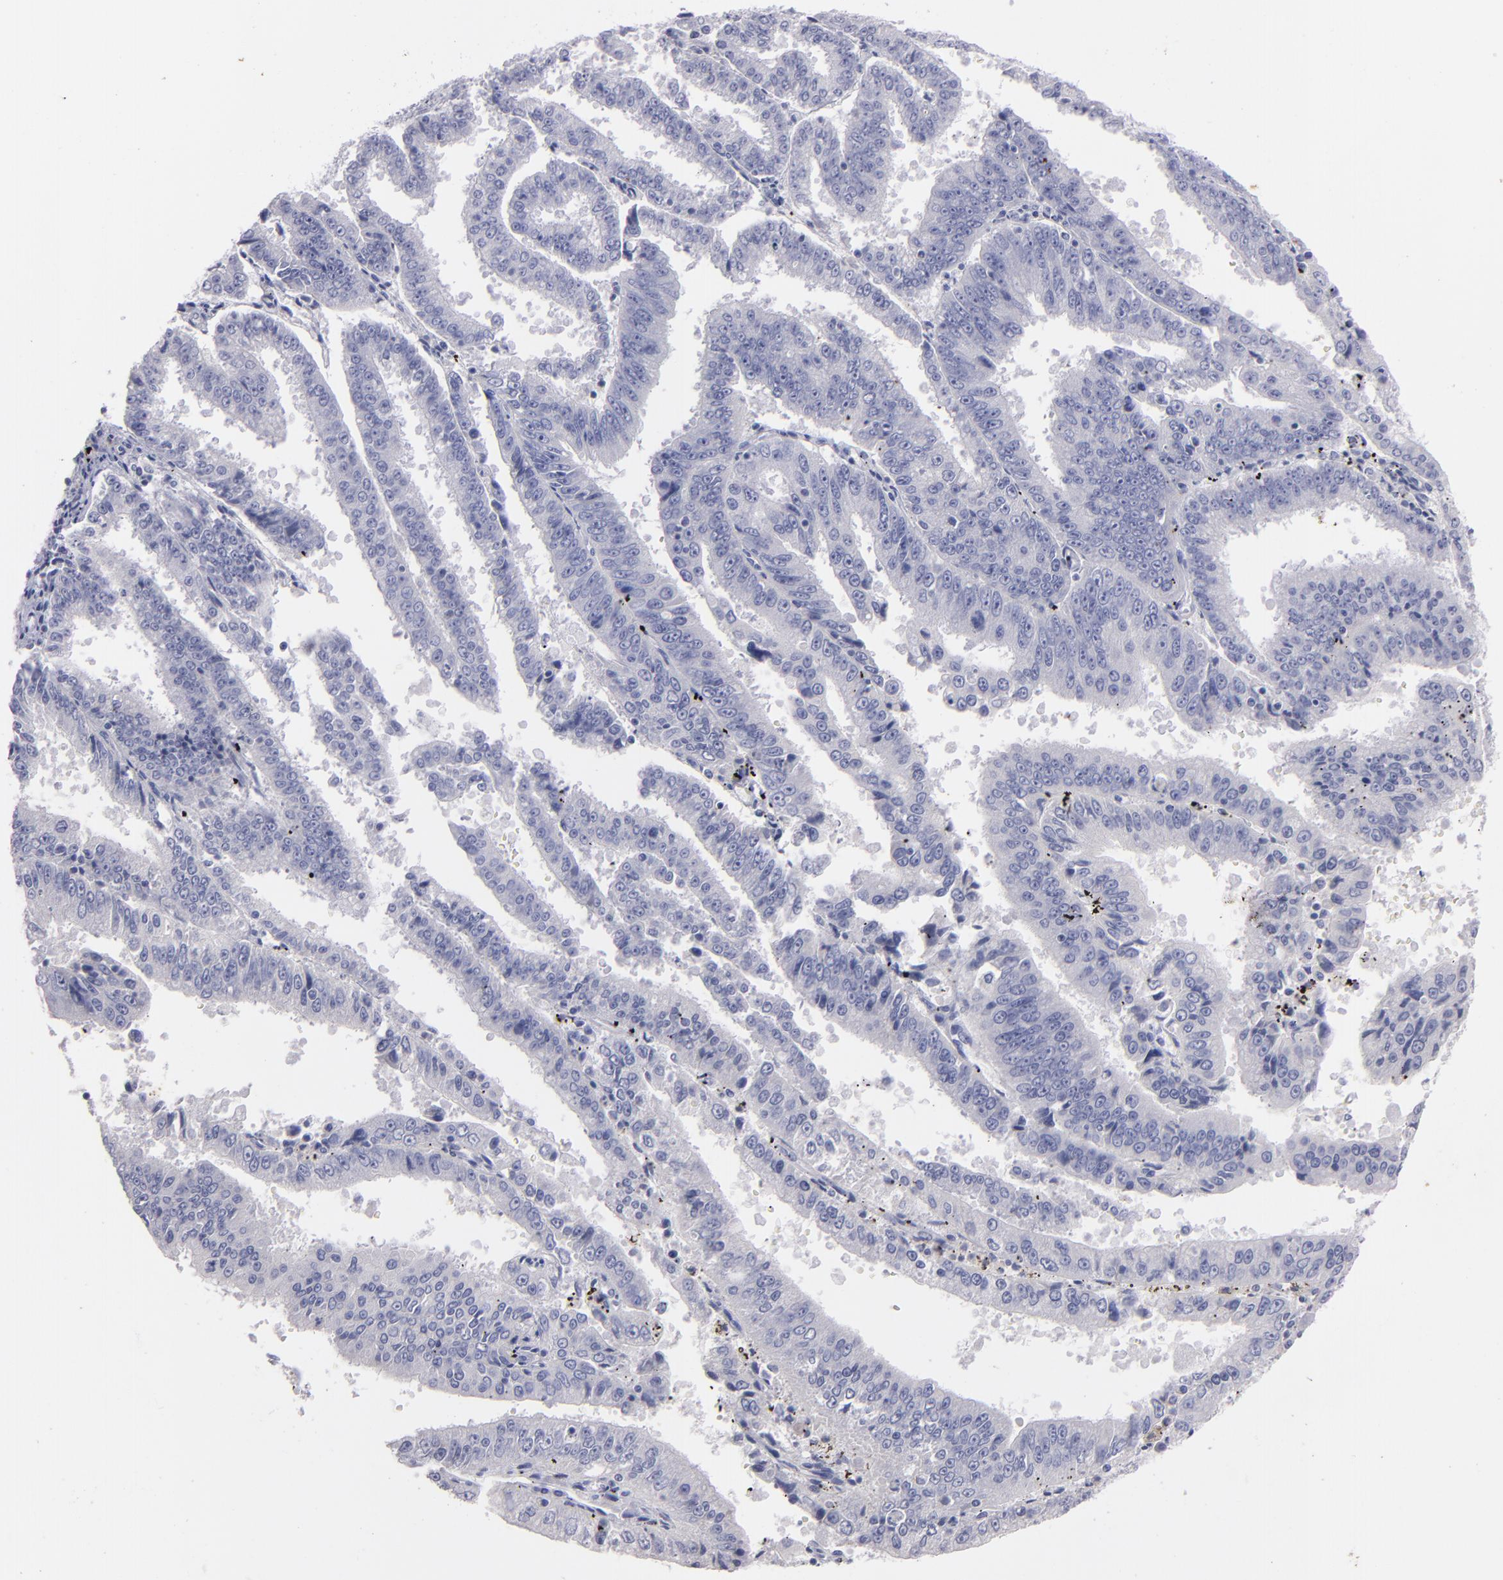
{"staining": {"intensity": "negative", "quantity": "none", "location": "none"}, "tissue": "endometrial cancer", "cell_type": "Tumor cells", "image_type": "cancer", "snomed": [{"axis": "morphology", "description": "Adenocarcinoma, NOS"}, {"axis": "topography", "description": "Endometrium"}], "caption": "The immunohistochemistry (IHC) micrograph has no significant positivity in tumor cells of adenocarcinoma (endometrial) tissue.", "gene": "SNAP25", "patient": {"sex": "female", "age": 66}}